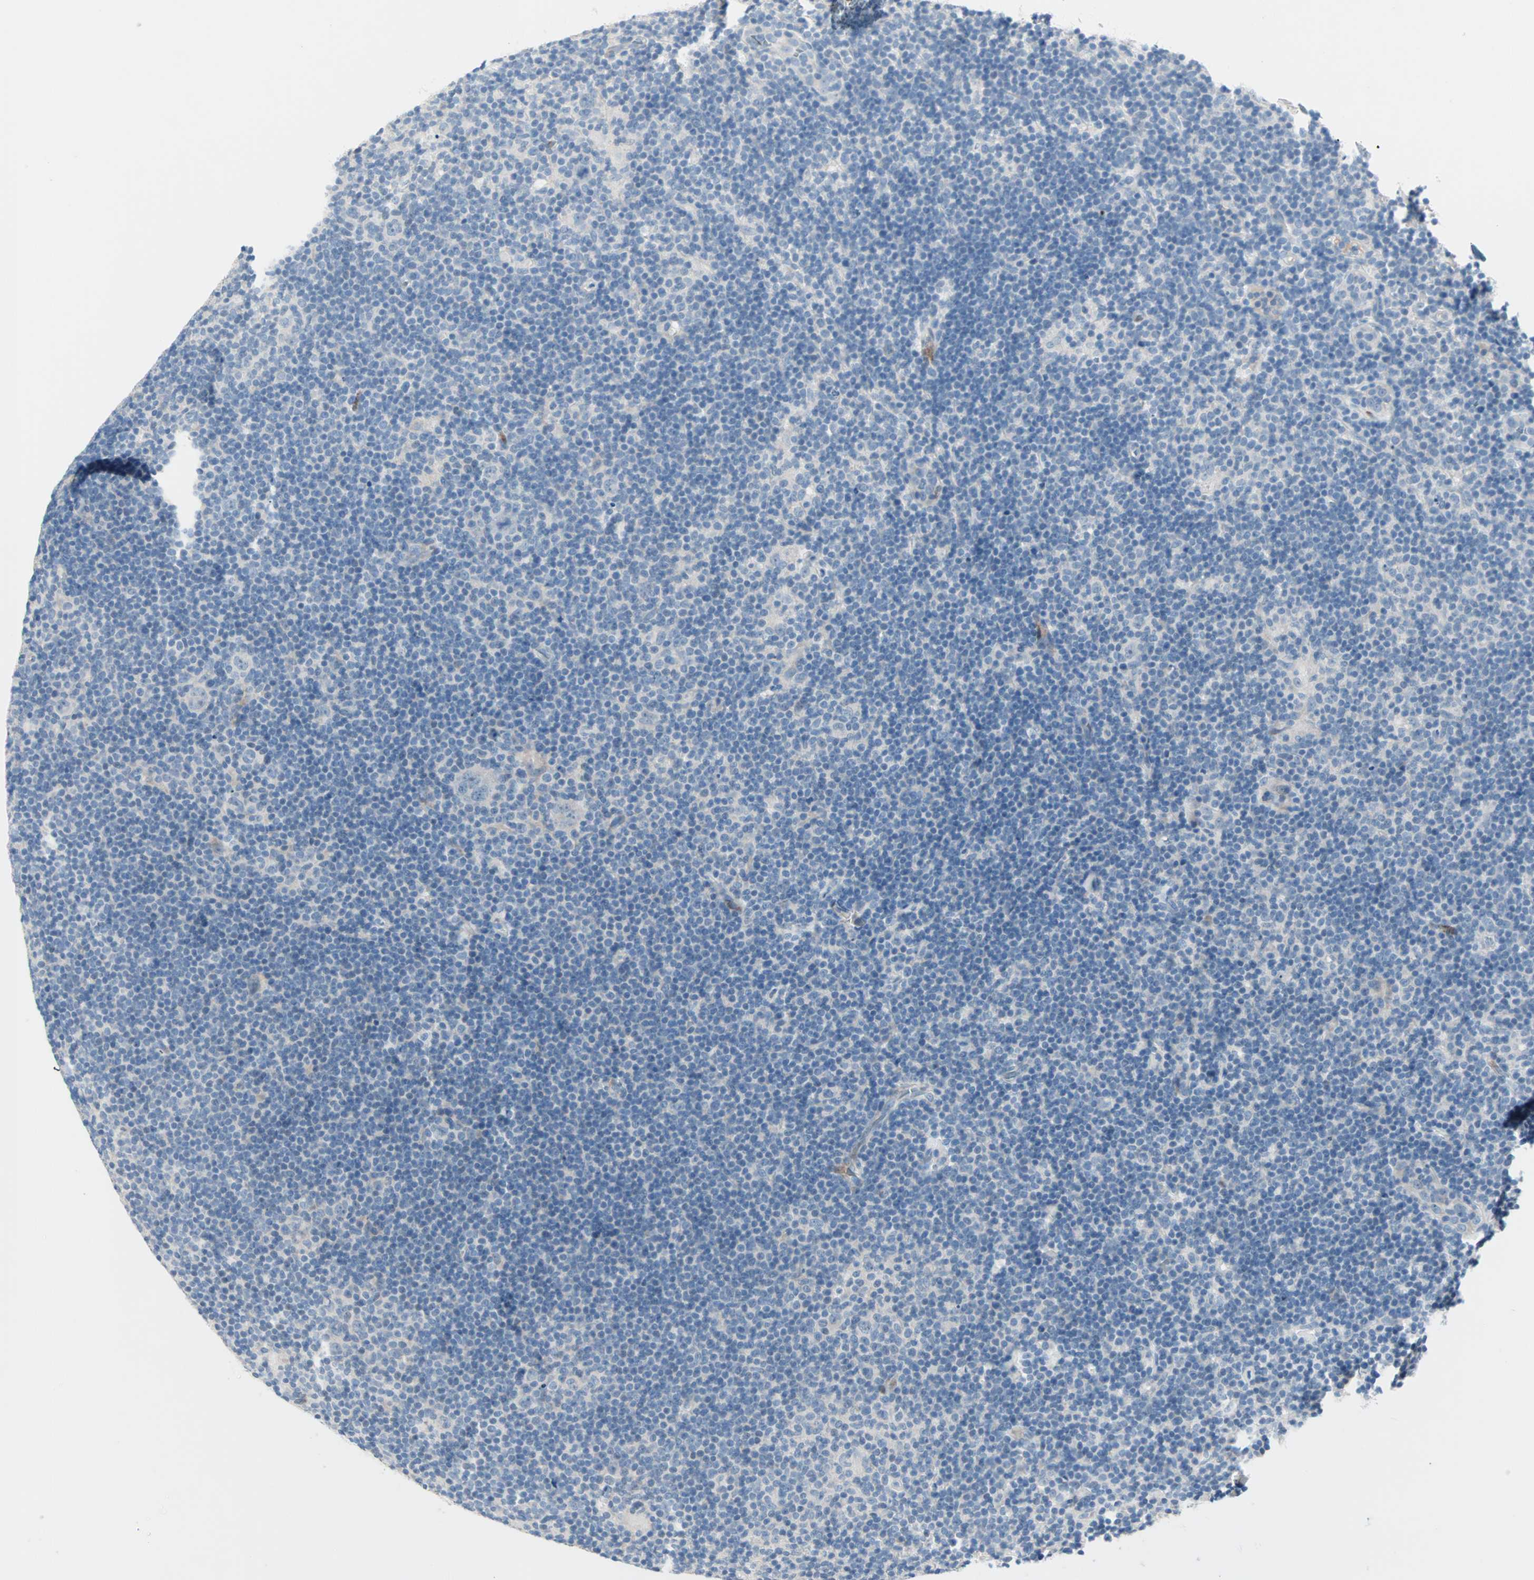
{"staining": {"intensity": "negative", "quantity": "none", "location": "none"}, "tissue": "lymphoma", "cell_type": "Tumor cells", "image_type": "cancer", "snomed": [{"axis": "morphology", "description": "Hodgkin's disease, NOS"}, {"axis": "topography", "description": "Lymph node"}], "caption": "DAB (3,3'-diaminobenzidine) immunohistochemical staining of Hodgkin's disease shows no significant staining in tumor cells.", "gene": "NEFH", "patient": {"sex": "female", "age": 57}}